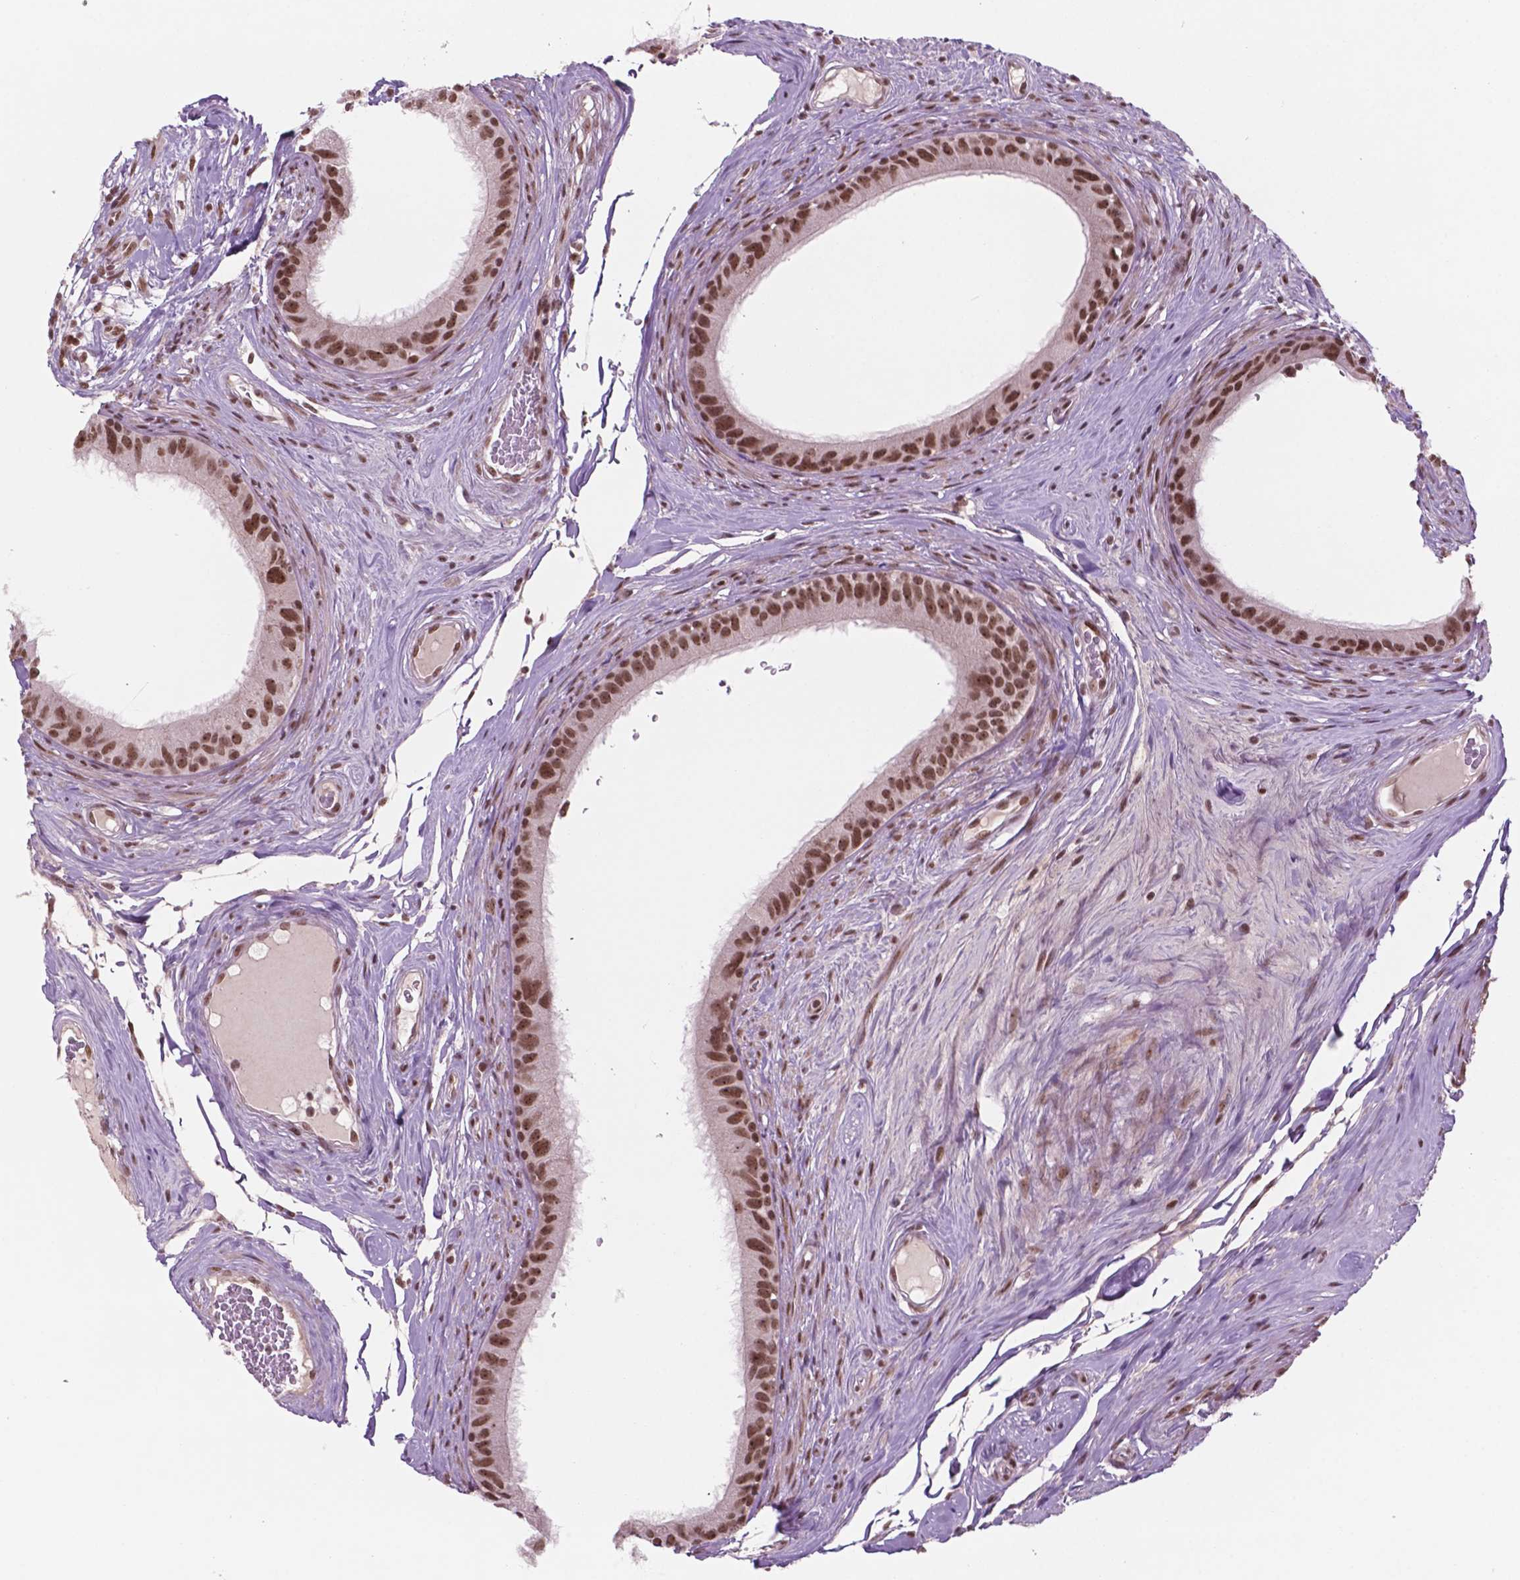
{"staining": {"intensity": "moderate", "quantity": ">75%", "location": "nuclear"}, "tissue": "epididymis", "cell_type": "Glandular cells", "image_type": "normal", "snomed": [{"axis": "morphology", "description": "Normal tissue, NOS"}, {"axis": "topography", "description": "Epididymis"}], "caption": "This photomicrograph demonstrates immunohistochemistry (IHC) staining of unremarkable epididymis, with medium moderate nuclear positivity in approximately >75% of glandular cells.", "gene": "POLR2E", "patient": {"sex": "male", "age": 59}}